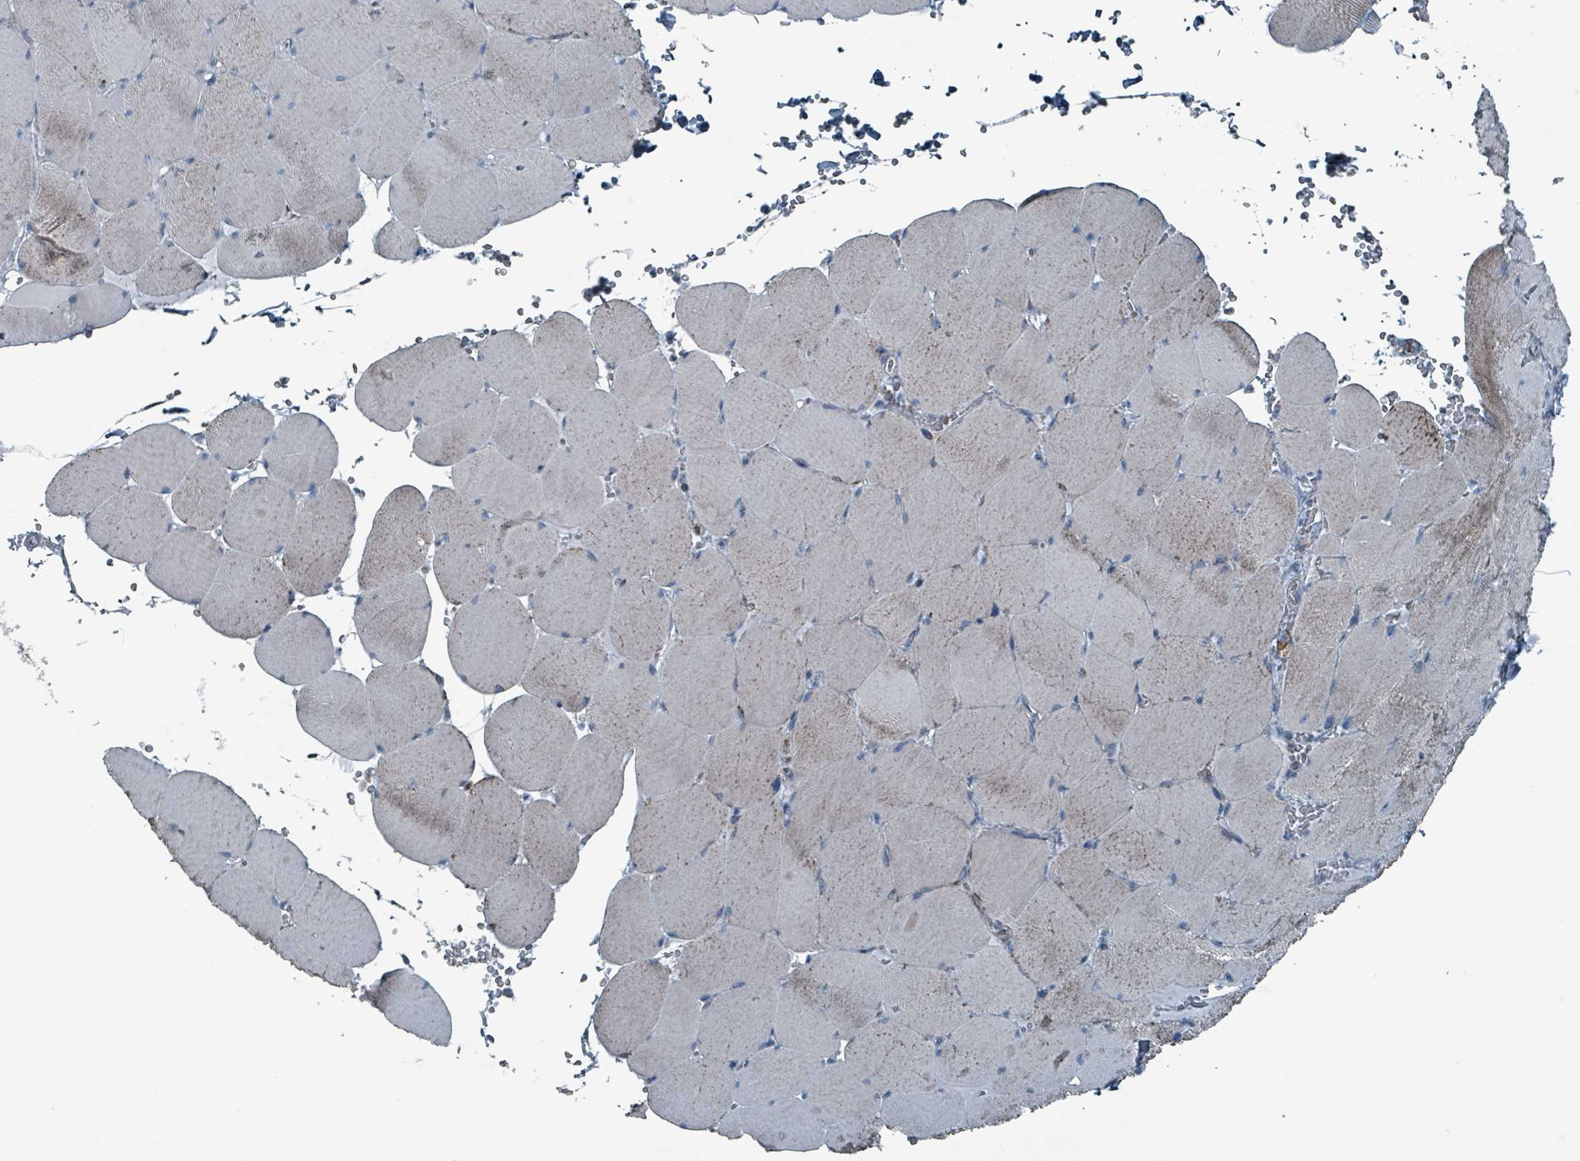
{"staining": {"intensity": "negative", "quantity": "none", "location": "none"}, "tissue": "skeletal muscle", "cell_type": "Myocytes", "image_type": "normal", "snomed": [{"axis": "morphology", "description": "Normal tissue, NOS"}, {"axis": "topography", "description": "Skeletal muscle"}, {"axis": "topography", "description": "Head-Neck"}], "caption": "Immunohistochemical staining of benign skeletal muscle shows no significant staining in myocytes.", "gene": "ABHD18", "patient": {"sex": "male", "age": 66}}